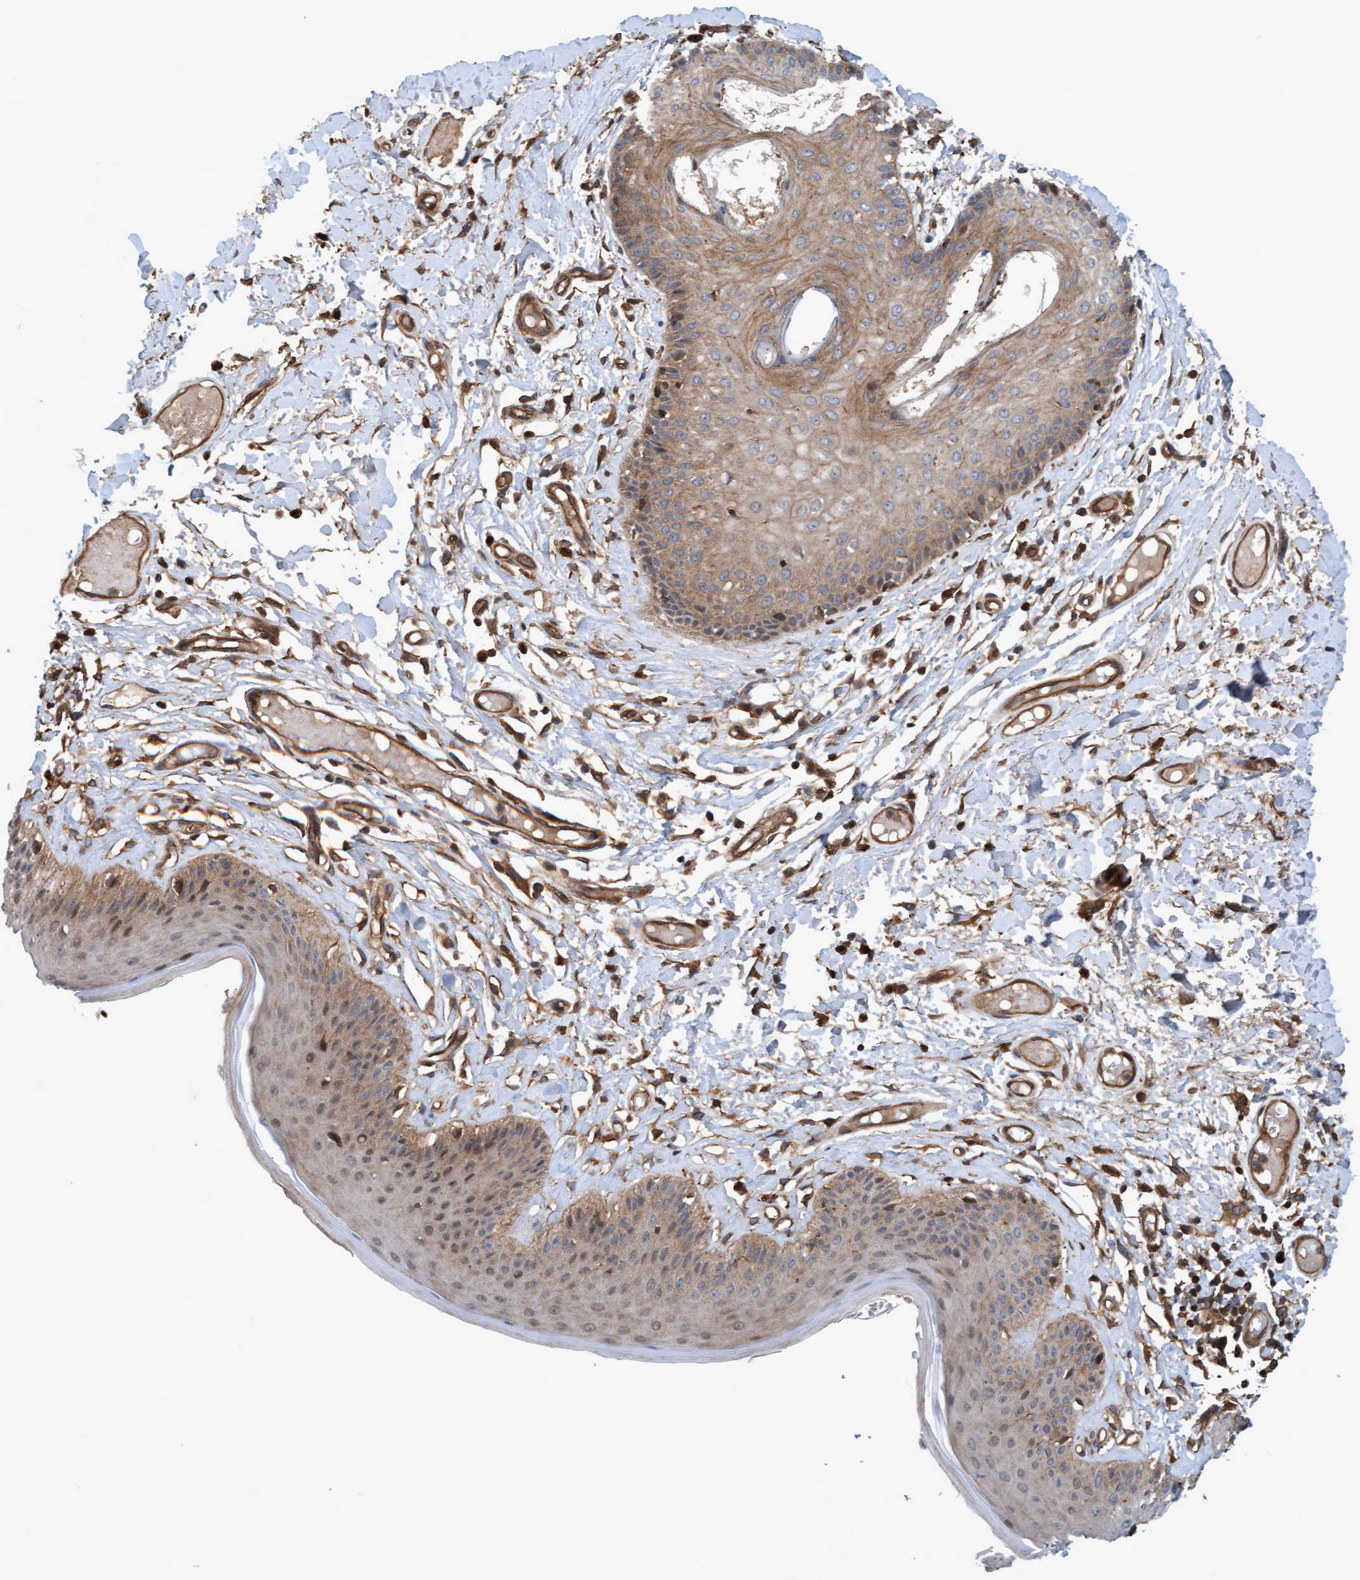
{"staining": {"intensity": "moderate", "quantity": ">75%", "location": "cytoplasmic/membranous"}, "tissue": "skin", "cell_type": "Epidermal cells", "image_type": "normal", "snomed": [{"axis": "morphology", "description": "Normal tissue, NOS"}, {"axis": "topography", "description": "Vulva"}], "caption": "A medium amount of moderate cytoplasmic/membranous staining is appreciated in about >75% of epidermal cells in normal skin.", "gene": "ERAL1", "patient": {"sex": "female", "age": 73}}